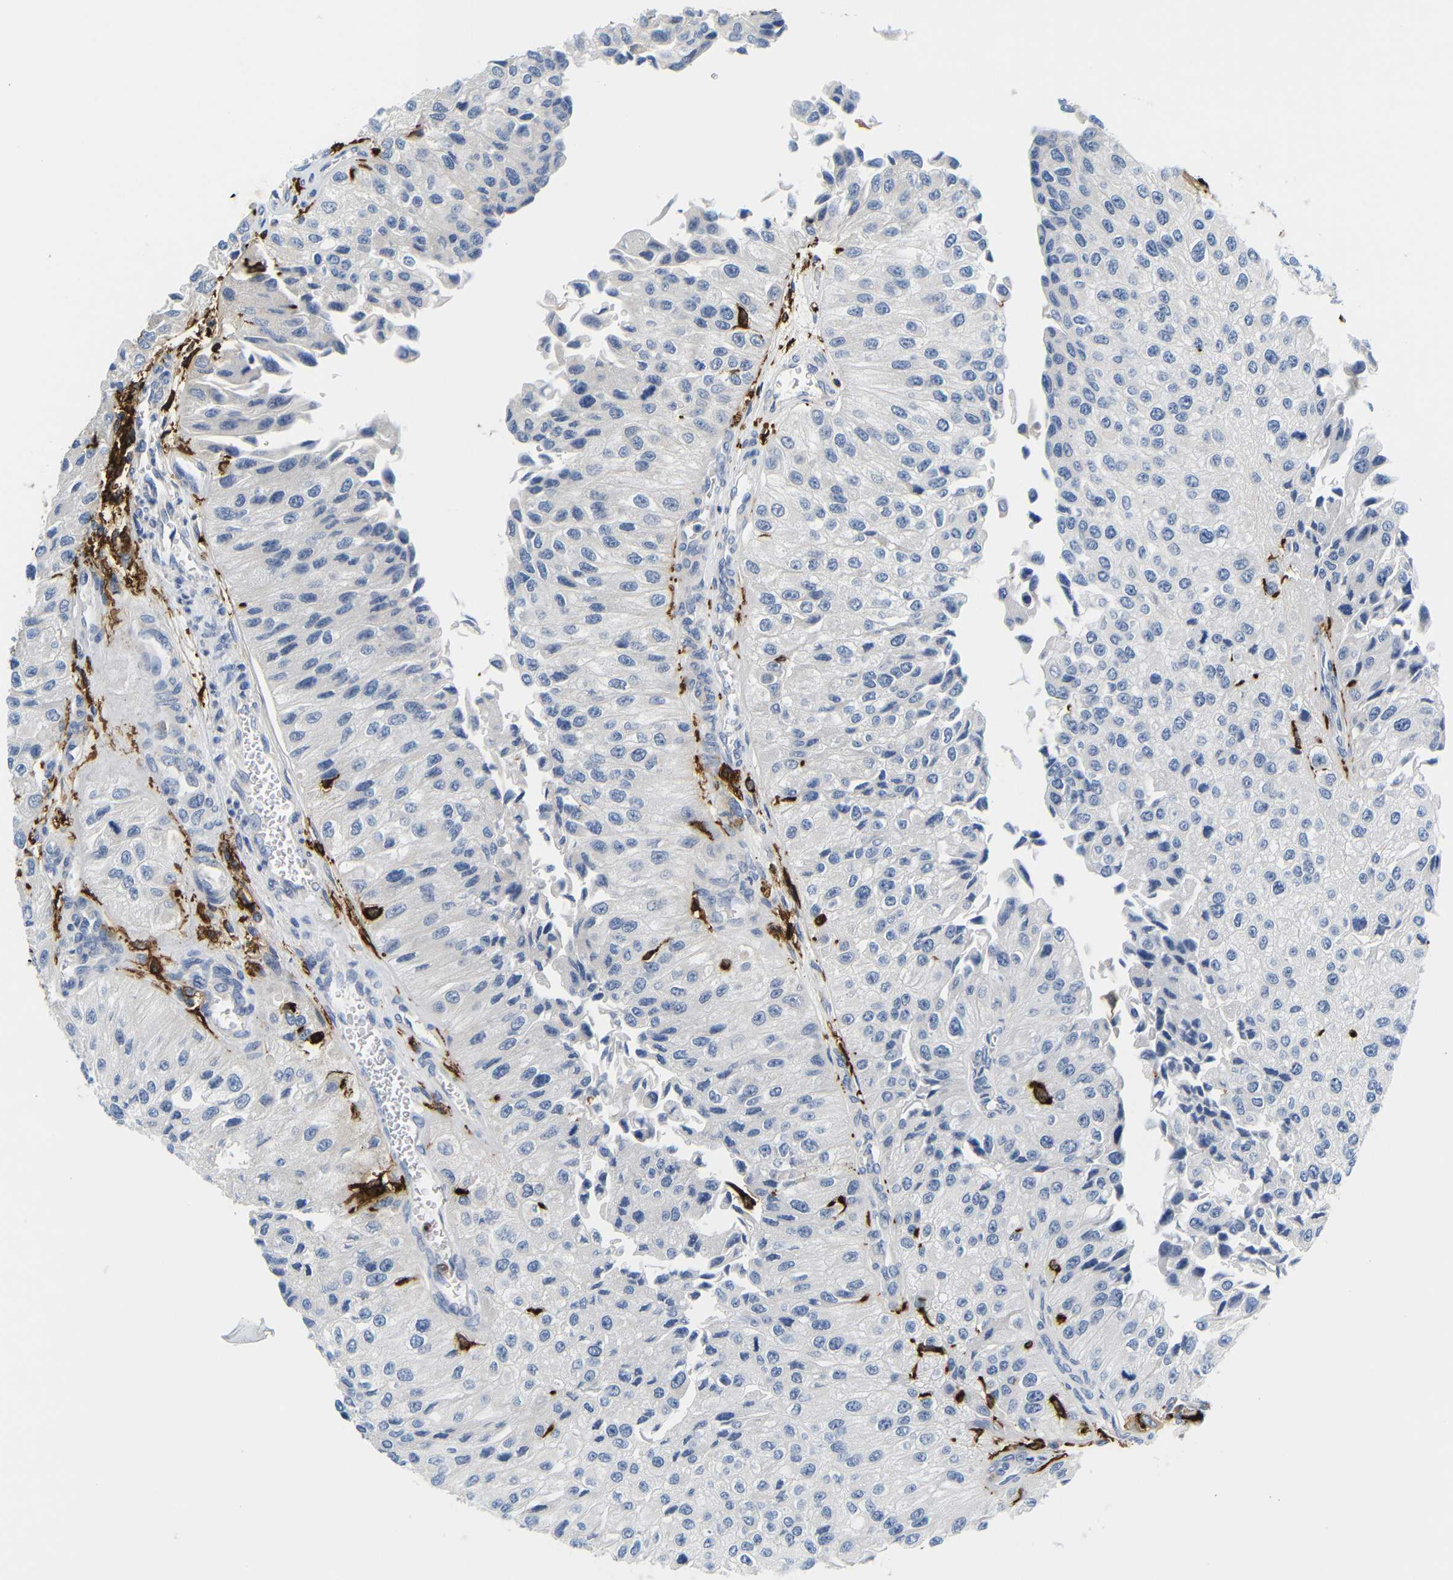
{"staining": {"intensity": "negative", "quantity": "none", "location": "none"}, "tissue": "urothelial cancer", "cell_type": "Tumor cells", "image_type": "cancer", "snomed": [{"axis": "morphology", "description": "Urothelial carcinoma, High grade"}, {"axis": "topography", "description": "Kidney"}, {"axis": "topography", "description": "Urinary bladder"}], "caption": "Urothelial cancer was stained to show a protein in brown. There is no significant staining in tumor cells.", "gene": "HLA-DQB1", "patient": {"sex": "male", "age": 77}}